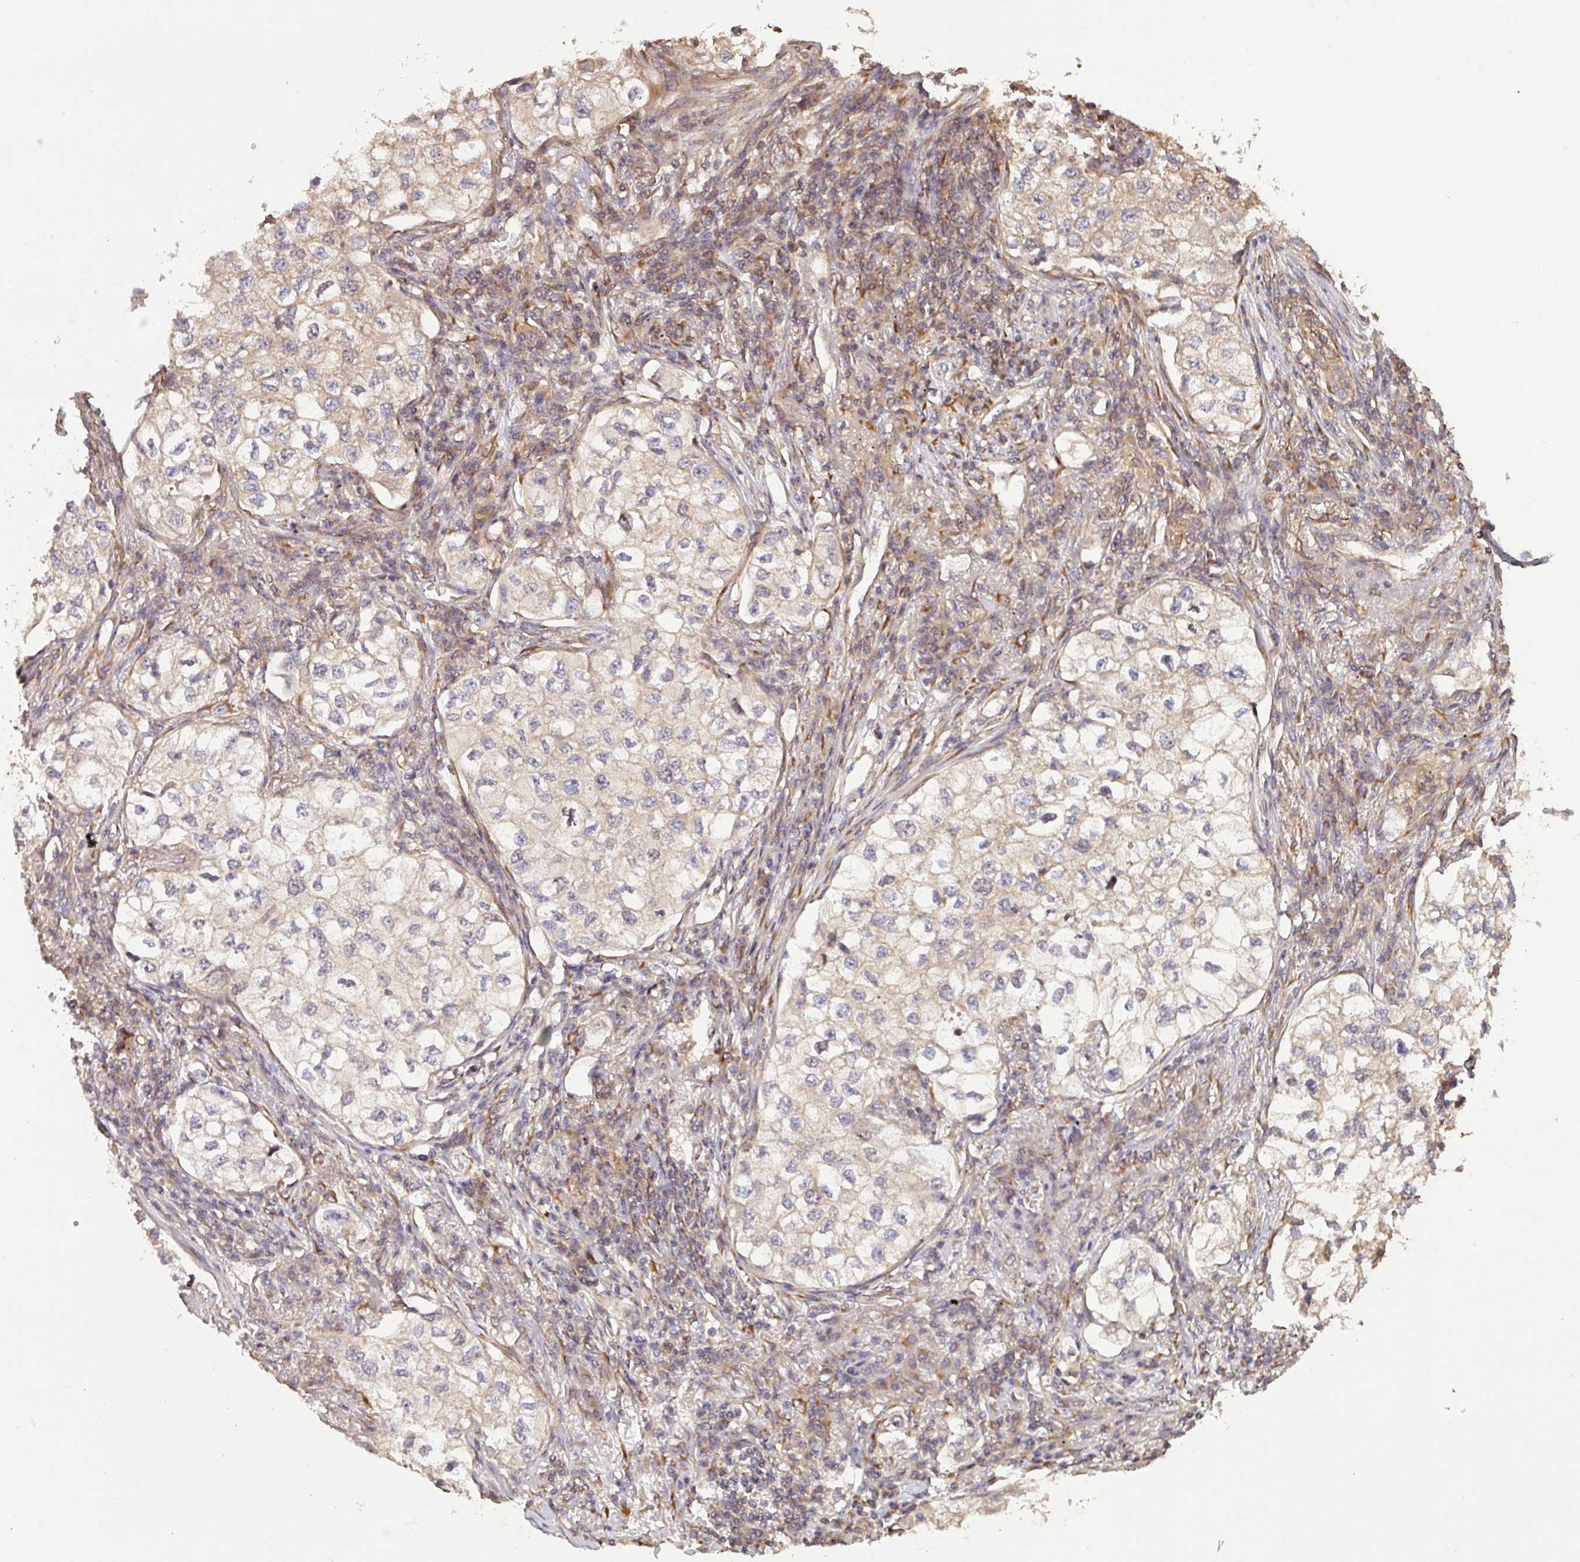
{"staining": {"intensity": "weak", "quantity": "25%-75%", "location": "cytoplasmic/membranous"}, "tissue": "lung cancer", "cell_type": "Tumor cells", "image_type": "cancer", "snomed": [{"axis": "morphology", "description": "Adenocarcinoma, NOS"}, {"axis": "topography", "description": "Lung"}], "caption": "Immunohistochemistry (IHC) of lung cancer (adenocarcinoma) demonstrates low levels of weak cytoplasmic/membranous expression in approximately 25%-75% of tumor cells.", "gene": "VENTX", "patient": {"sex": "male", "age": 63}}